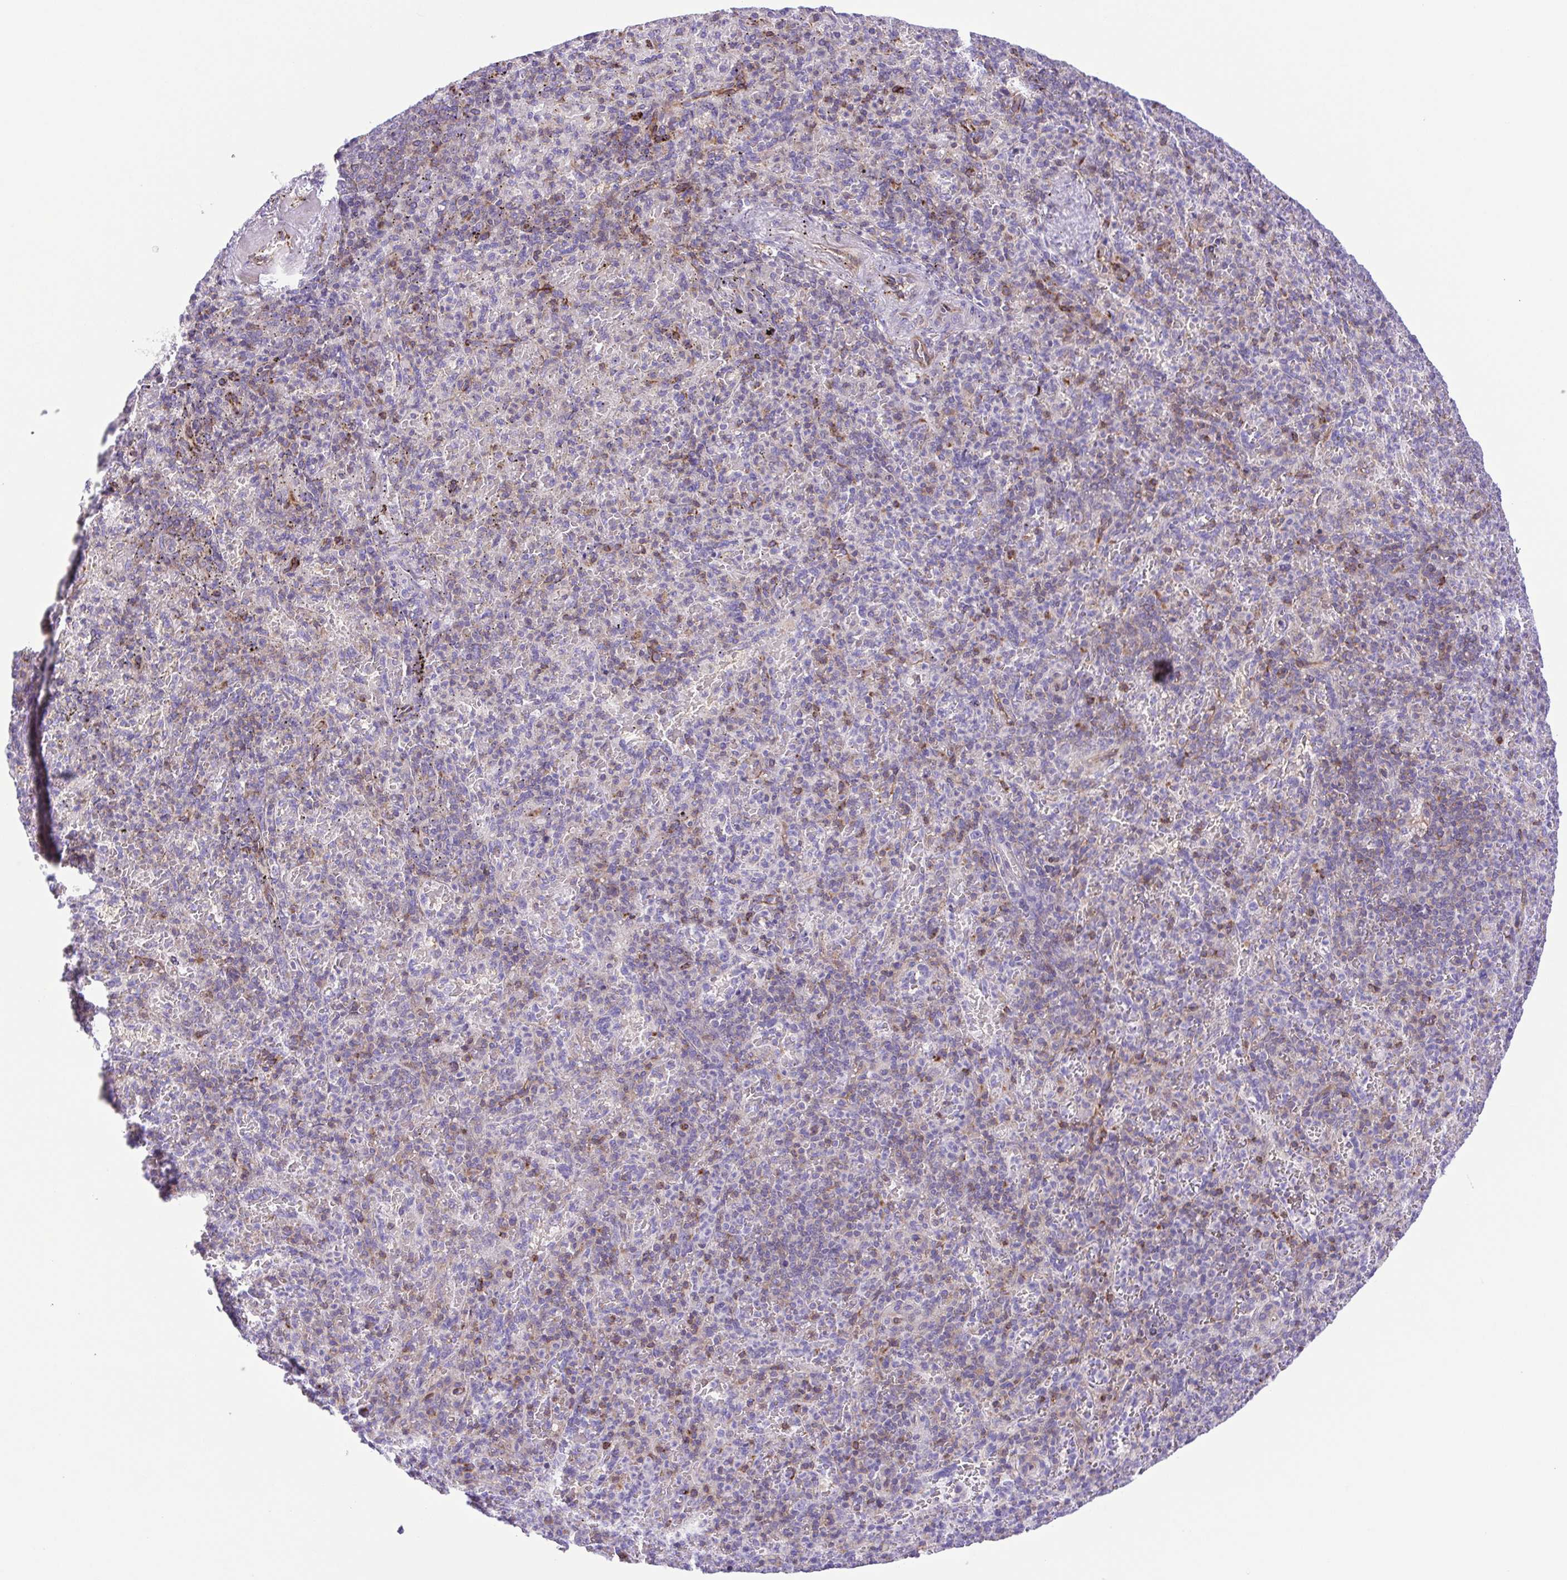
{"staining": {"intensity": "negative", "quantity": "none", "location": "none"}, "tissue": "spleen", "cell_type": "Cells in red pulp", "image_type": "normal", "snomed": [{"axis": "morphology", "description": "Normal tissue, NOS"}, {"axis": "topography", "description": "Spleen"}], "caption": "Spleen was stained to show a protein in brown. There is no significant staining in cells in red pulp. (Stains: DAB immunohistochemistry with hematoxylin counter stain, Microscopy: brightfield microscopy at high magnification).", "gene": "FLT1", "patient": {"sex": "female", "age": 74}}